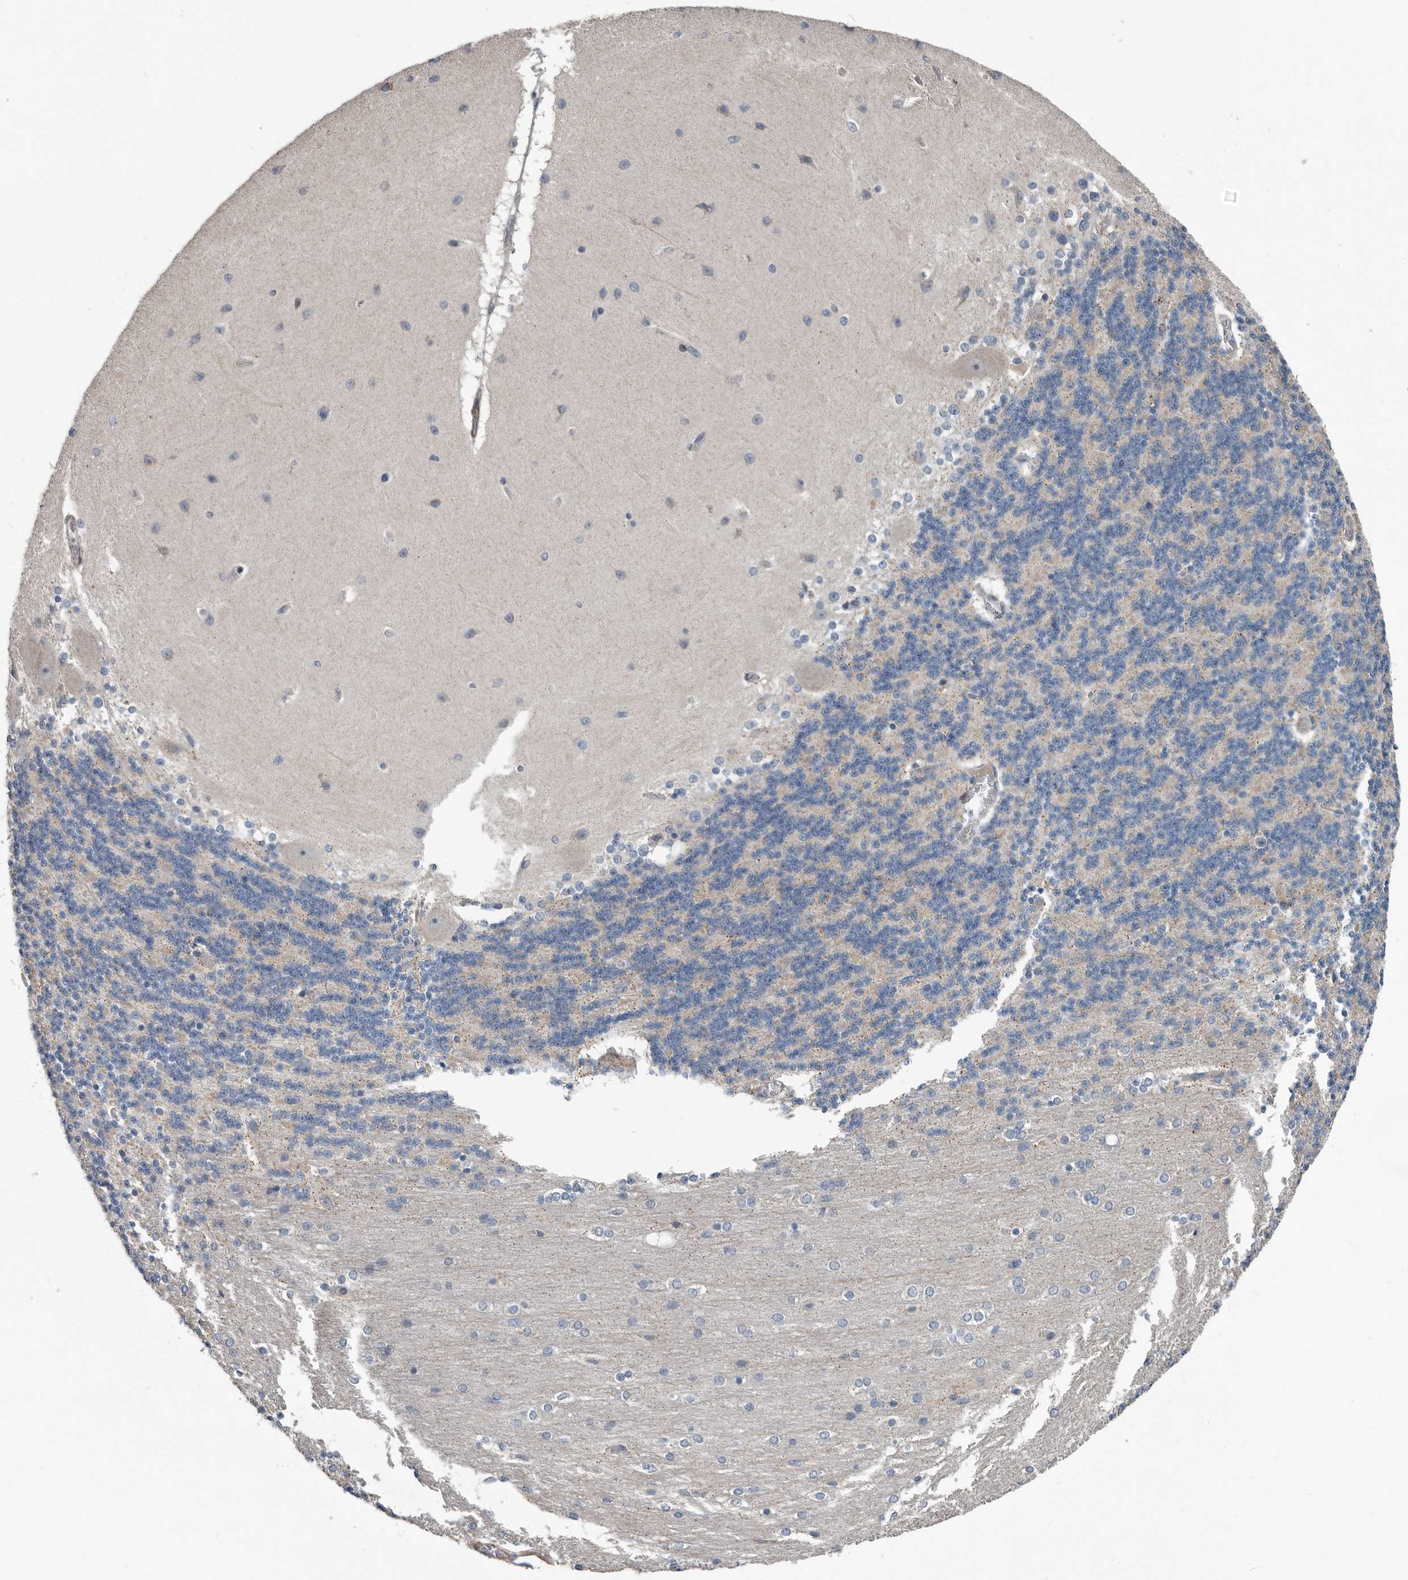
{"staining": {"intensity": "negative", "quantity": "none", "location": "none"}, "tissue": "cerebellum", "cell_type": "Cells in granular layer", "image_type": "normal", "snomed": [{"axis": "morphology", "description": "Normal tissue, NOS"}, {"axis": "topography", "description": "Cerebellum"}], "caption": "There is no significant expression in cells in granular layer of cerebellum. Brightfield microscopy of immunohistochemistry stained with DAB (brown) and hematoxylin (blue), captured at high magnification.", "gene": "DPY19L4", "patient": {"sex": "female", "age": 54}}